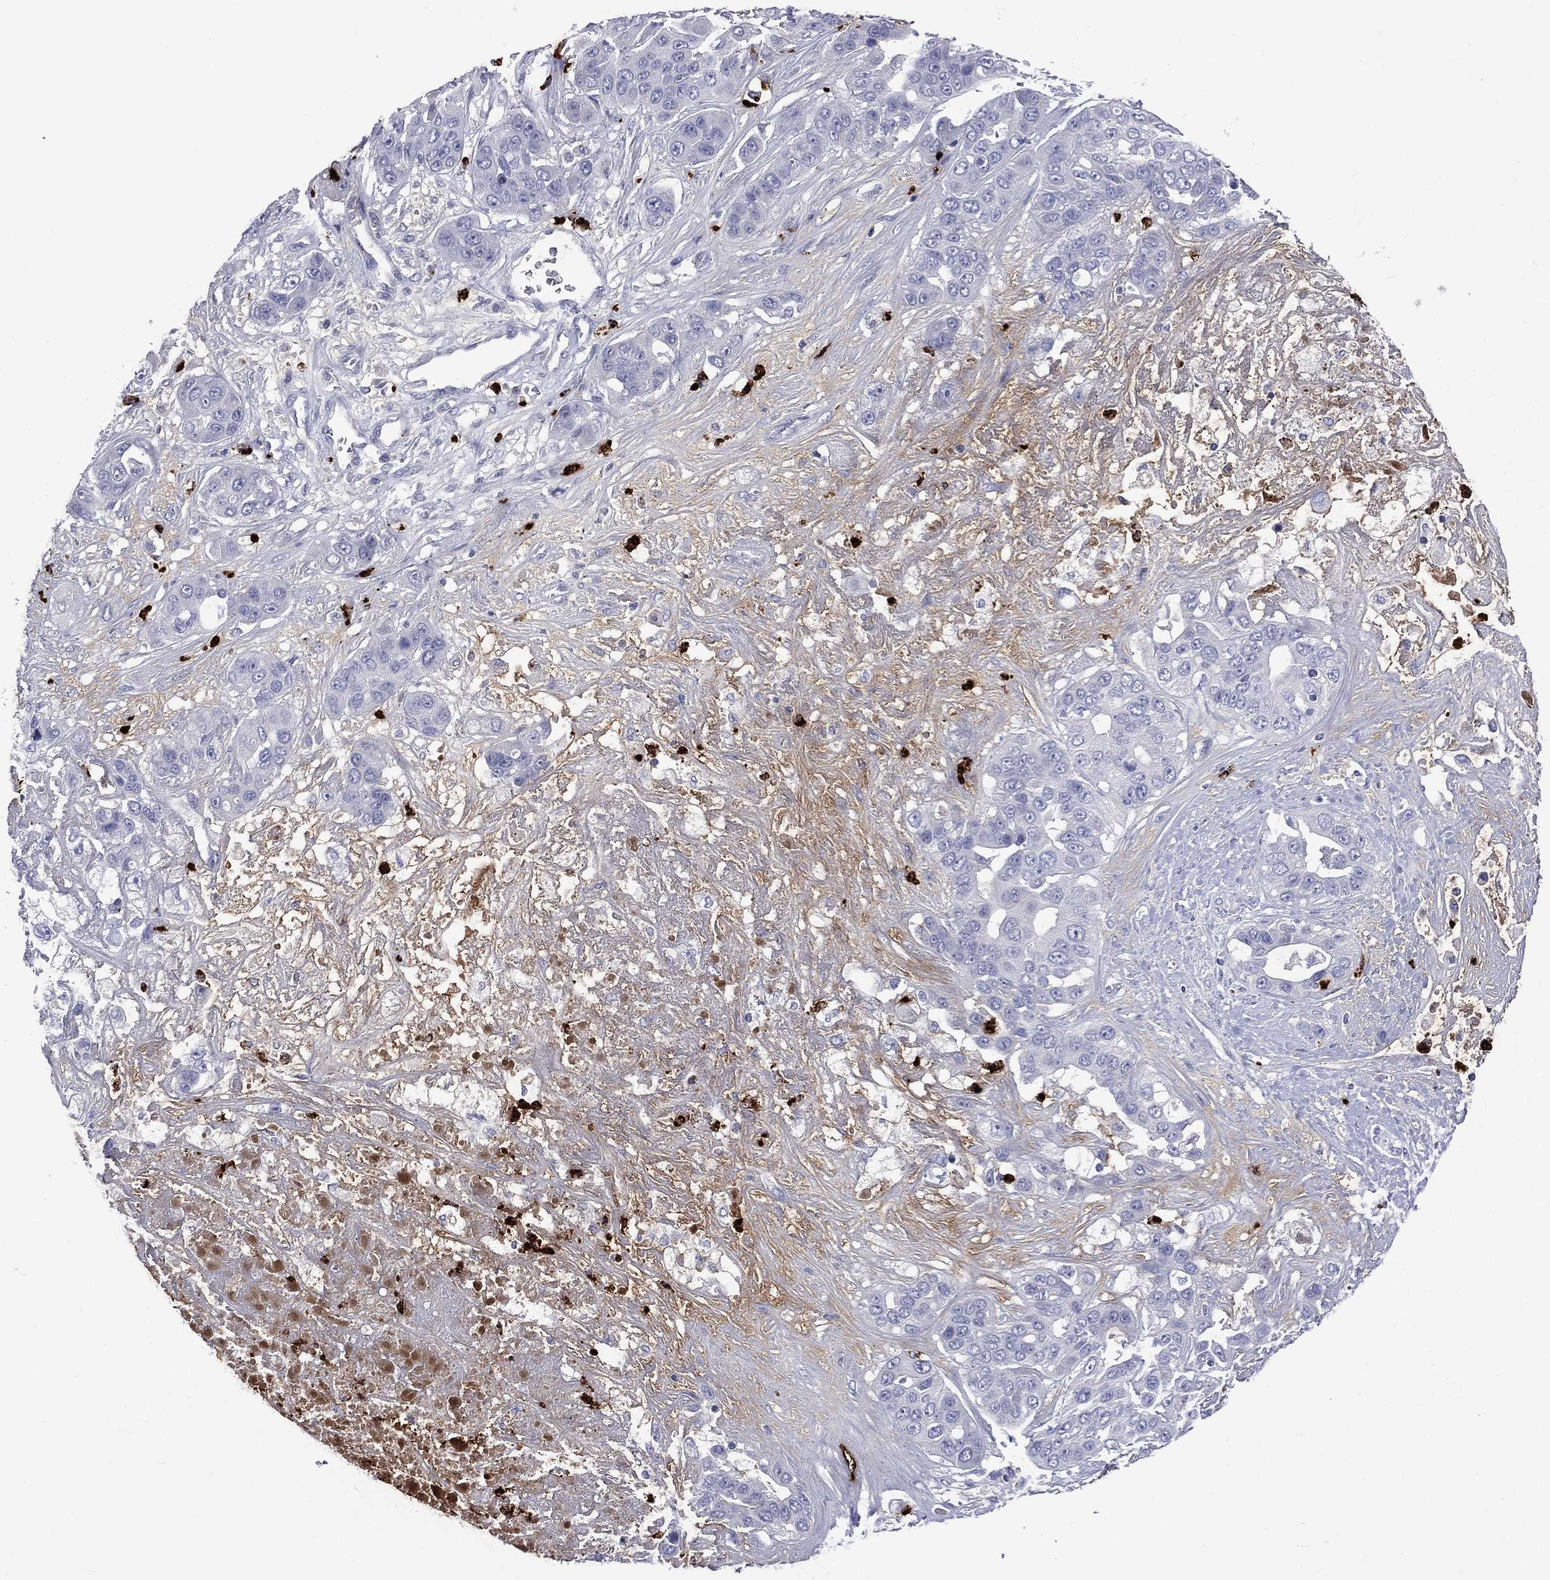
{"staining": {"intensity": "negative", "quantity": "none", "location": "none"}, "tissue": "liver cancer", "cell_type": "Tumor cells", "image_type": "cancer", "snomed": [{"axis": "morphology", "description": "Cholangiocarcinoma"}, {"axis": "topography", "description": "Liver"}], "caption": "Protein analysis of cholangiocarcinoma (liver) exhibits no significant expression in tumor cells.", "gene": "ELANE", "patient": {"sex": "female", "age": 52}}